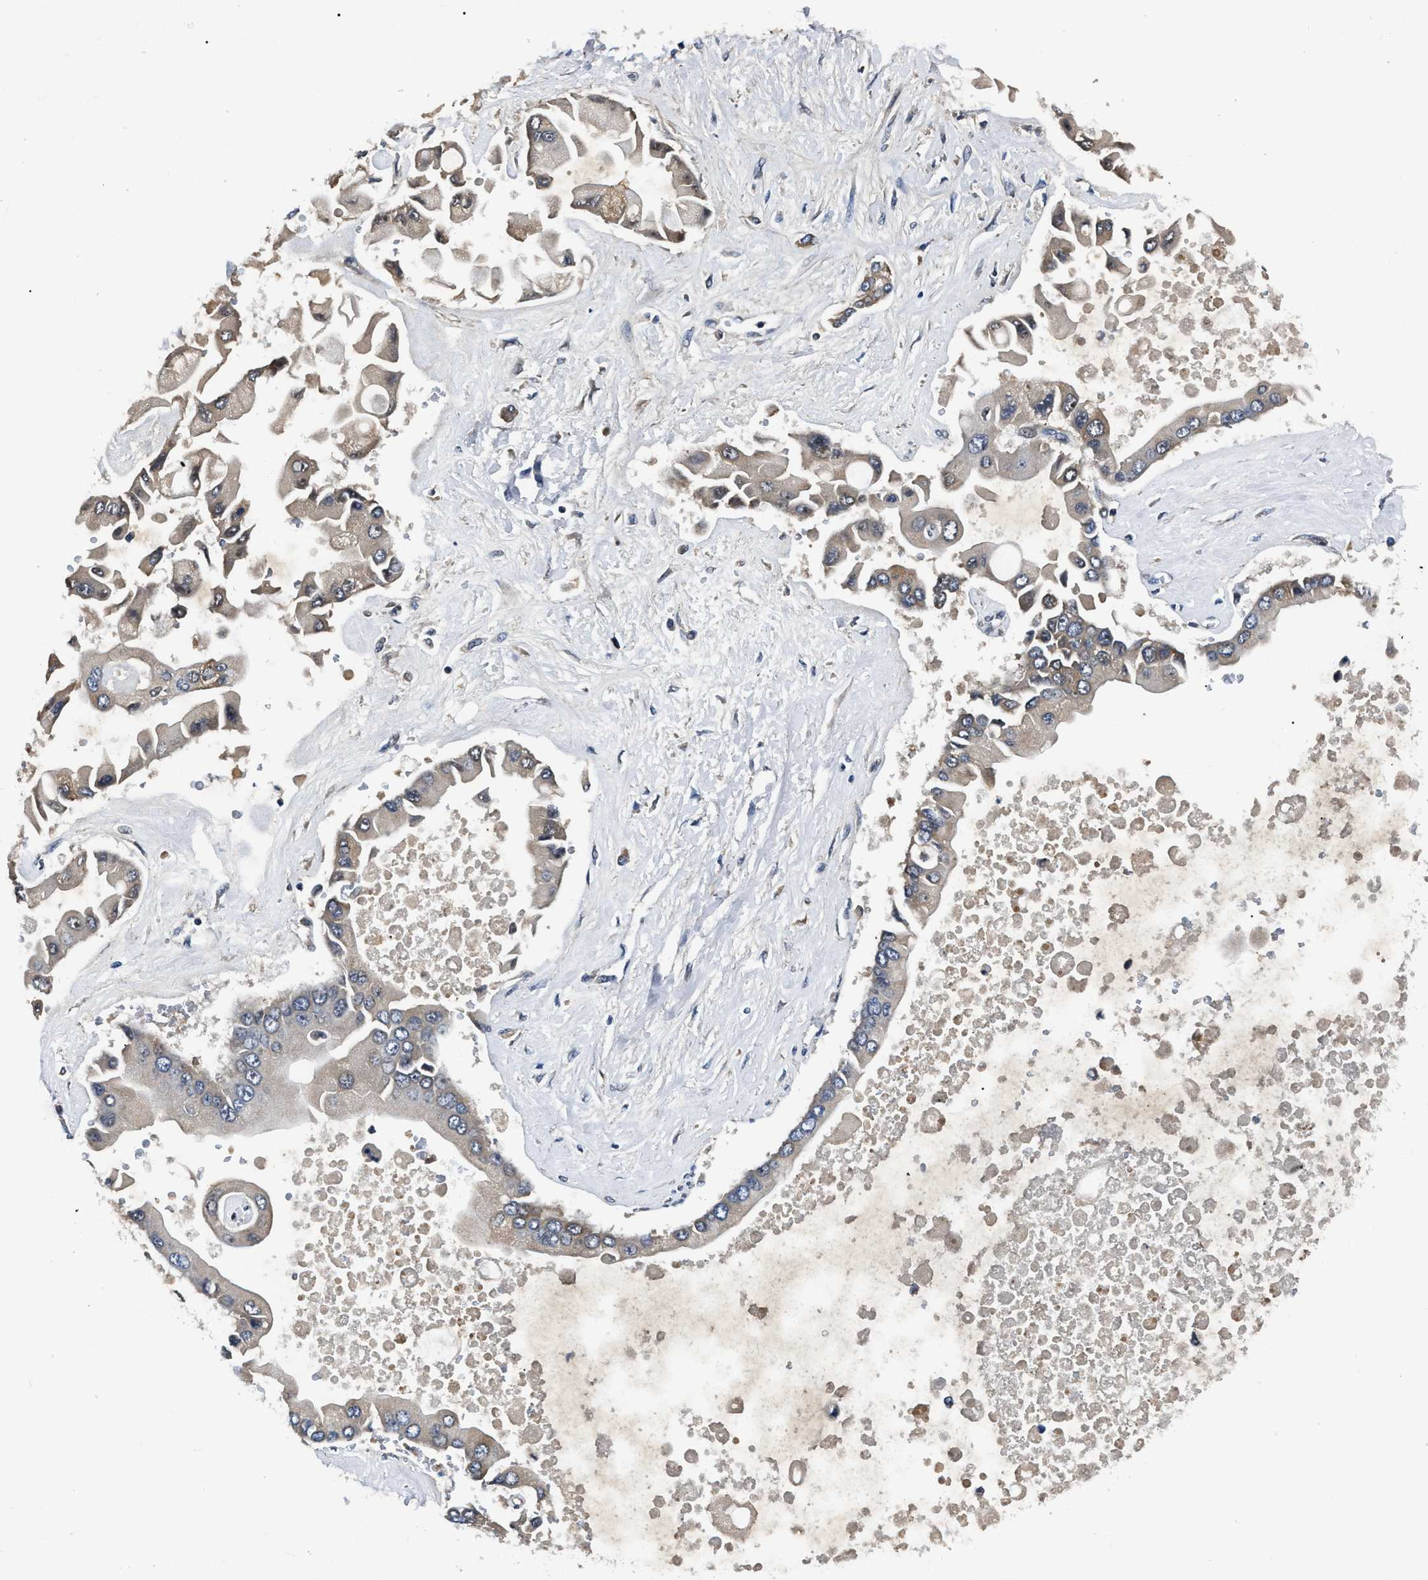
{"staining": {"intensity": "weak", "quantity": ">75%", "location": "cytoplasmic/membranous"}, "tissue": "liver cancer", "cell_type": "Tumor cells", "image_type": "cancer", "snomed": [{"axis": "morphology", "description": "Cholangiocarcinoma"}, {"axis": "topography", "description": "Liver"}], "caption": "Human liver cancer stained with a brown dye shows weak cytoplasmic/membranous positive positivity in about >75% of tumor cells.", "gene": "GET4", "patient": {"sex": "male", "age": 50}}